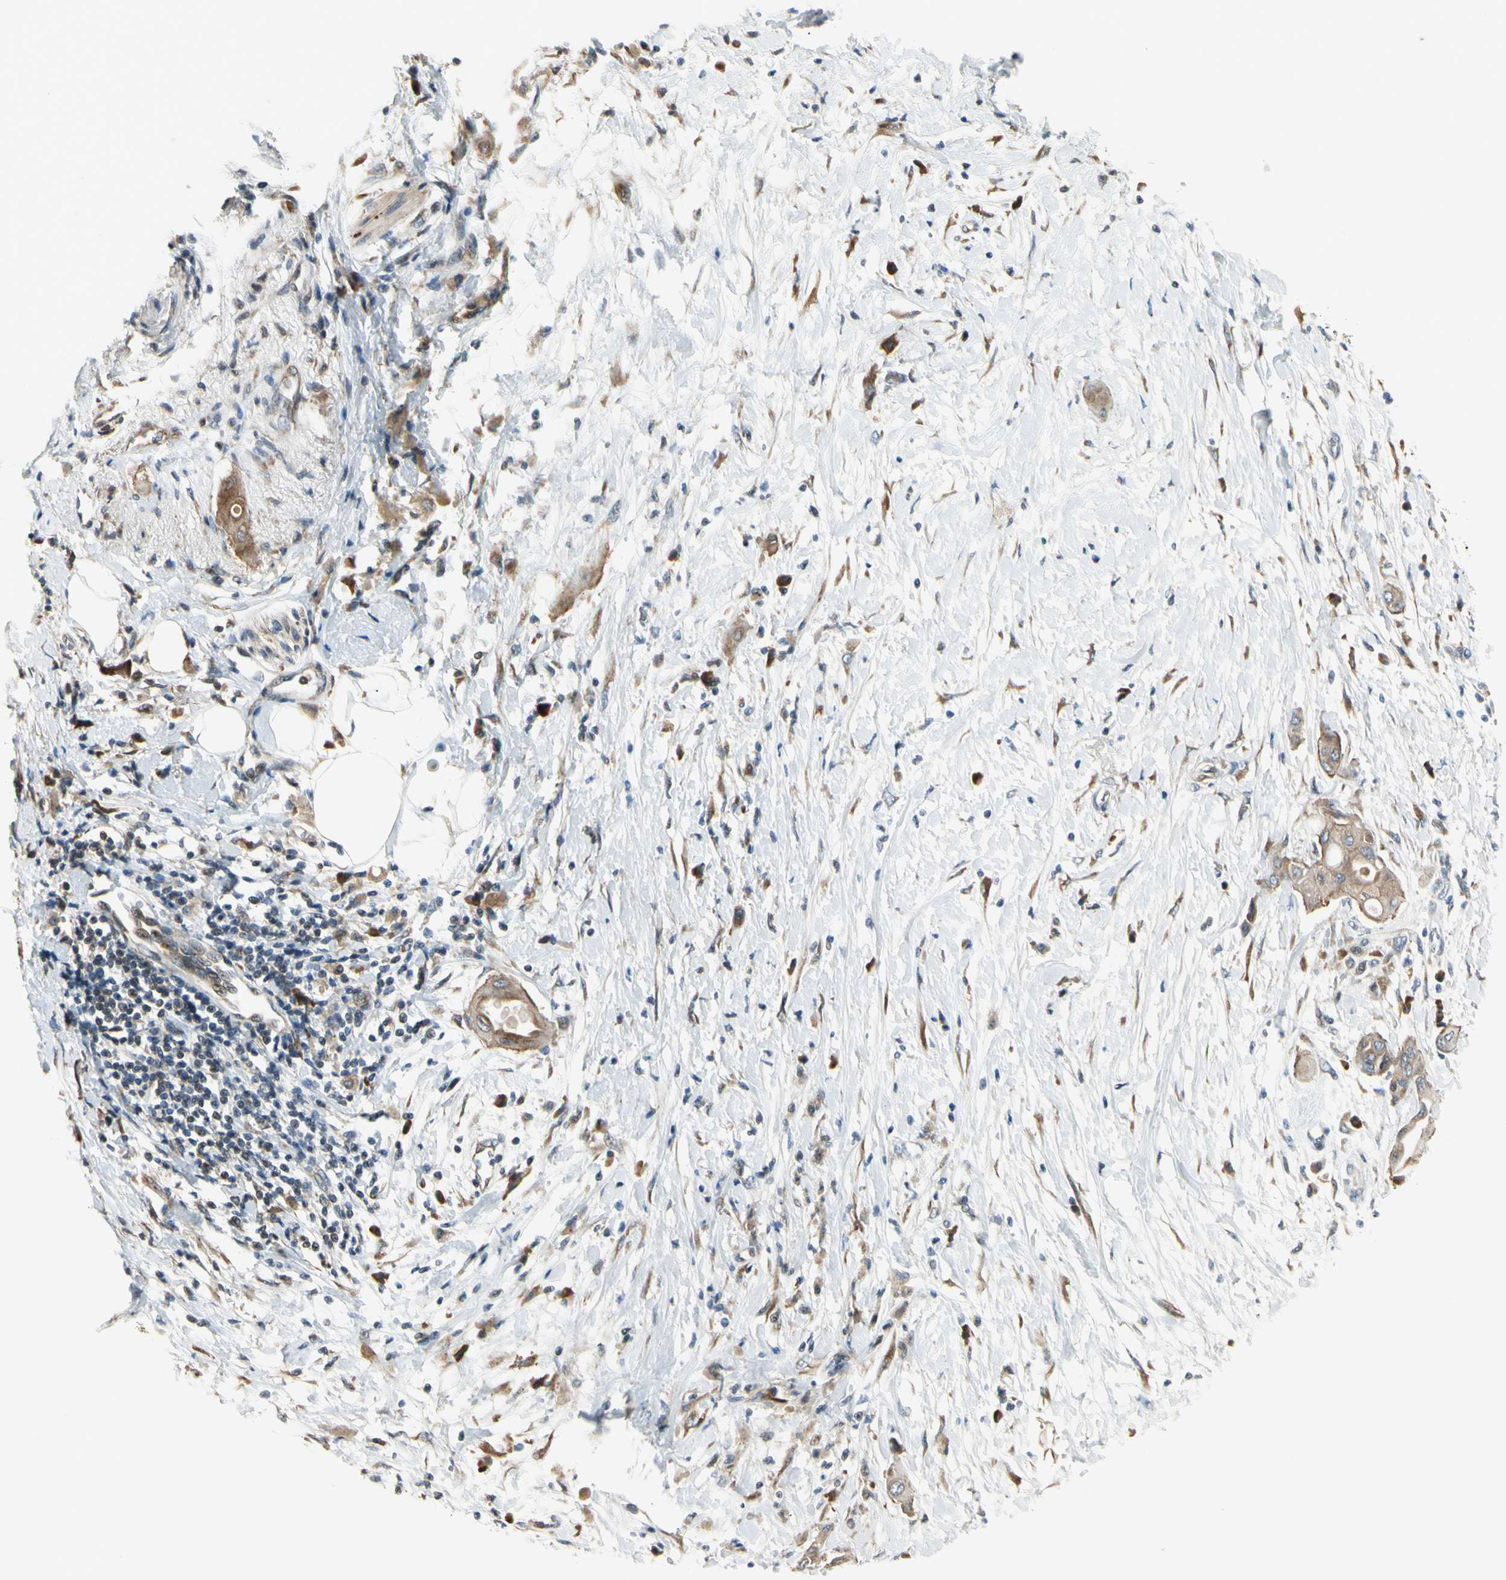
{"staining": {"intensity": "weak", "quantity": ">75%", "location": "cytoplasmic/membranous"}, "tissue": "pancreatic cancer", "cell_type": "Tumor cells", "image_type": "cancer", "snomed": [{"axis": "morphology", "description": "Adenocarcinoma, NOS"}, {"axis": "morphology", "description": "Adenocarcinoma, metastatic, NOS"}, {"axis": "topography", "description": "Lymph node"}, {"axis": "topography", "description": "Pancreas"}, {"axis": "topography", "description": "Duodenum"}], "caption": "This micrograph reveals pancreatic cancer stained with immunohistochemistry to label a protein in brown. The cytoplasmic/membranous of tumor cells show weak positivity for the protein. Nuclei are counter-stained blue.", "gene": "NPDC1", "patient": {"sex": "female", "age": 64}}